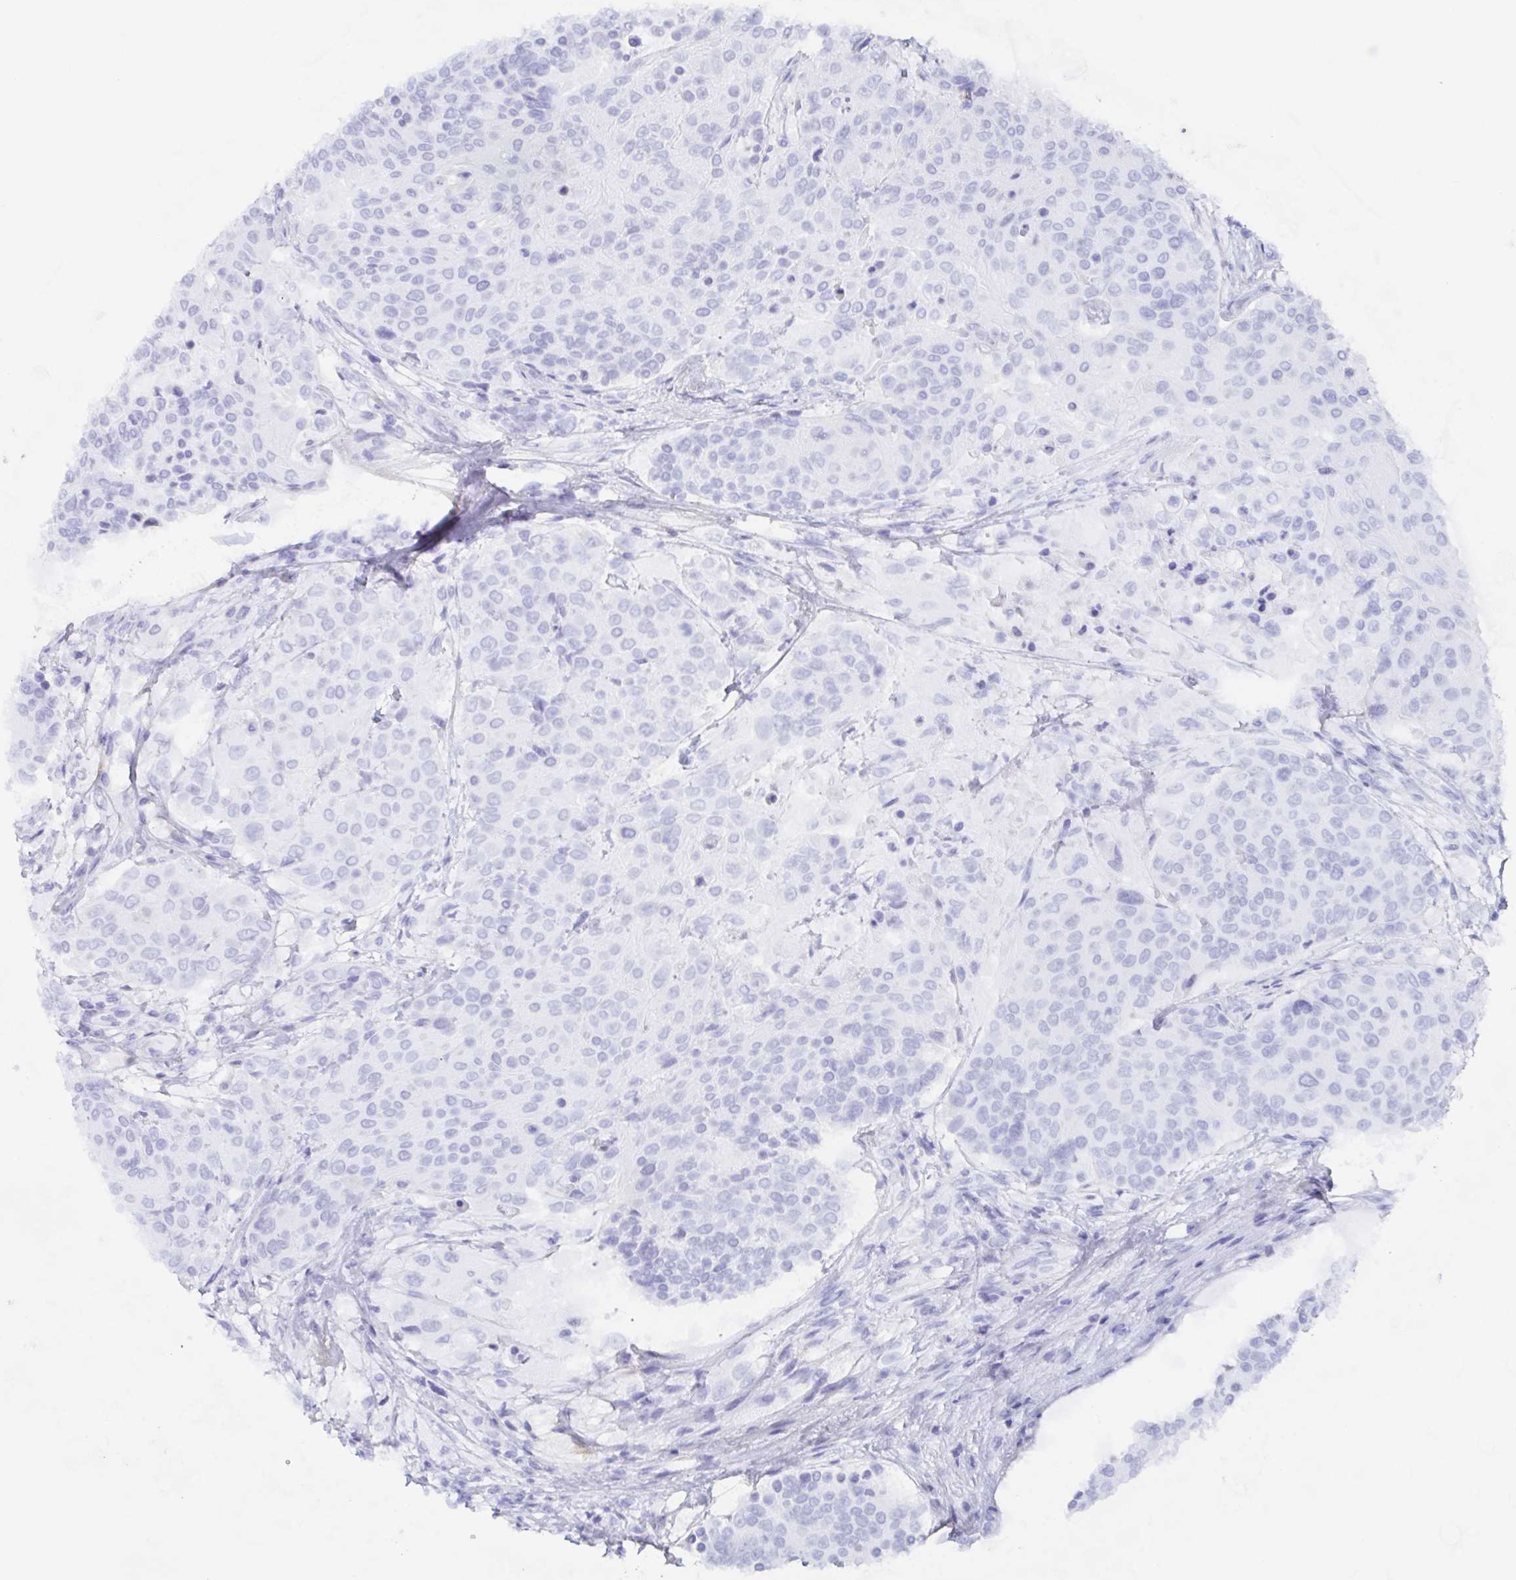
{"staining": {"intensity": "negative", "quantity": "none", "location": "none"}, "tissue": "urothelial cancer", "cell_type": "Tumor cells", "image_type": "cancer", "snomed": [{"axis": "morphology", "description": "Urothelial carcinoma, High grade"}, {"axis": "topography", "description": "Urinary bladder"}], "caption": "High-grade urothelial carcinoma stained for a protein using immunohistochemistry (IHC) demonstrates no staining tumor cells.", "gene": "POU2F3", "patient": {"sex": "female", "age": 63}}